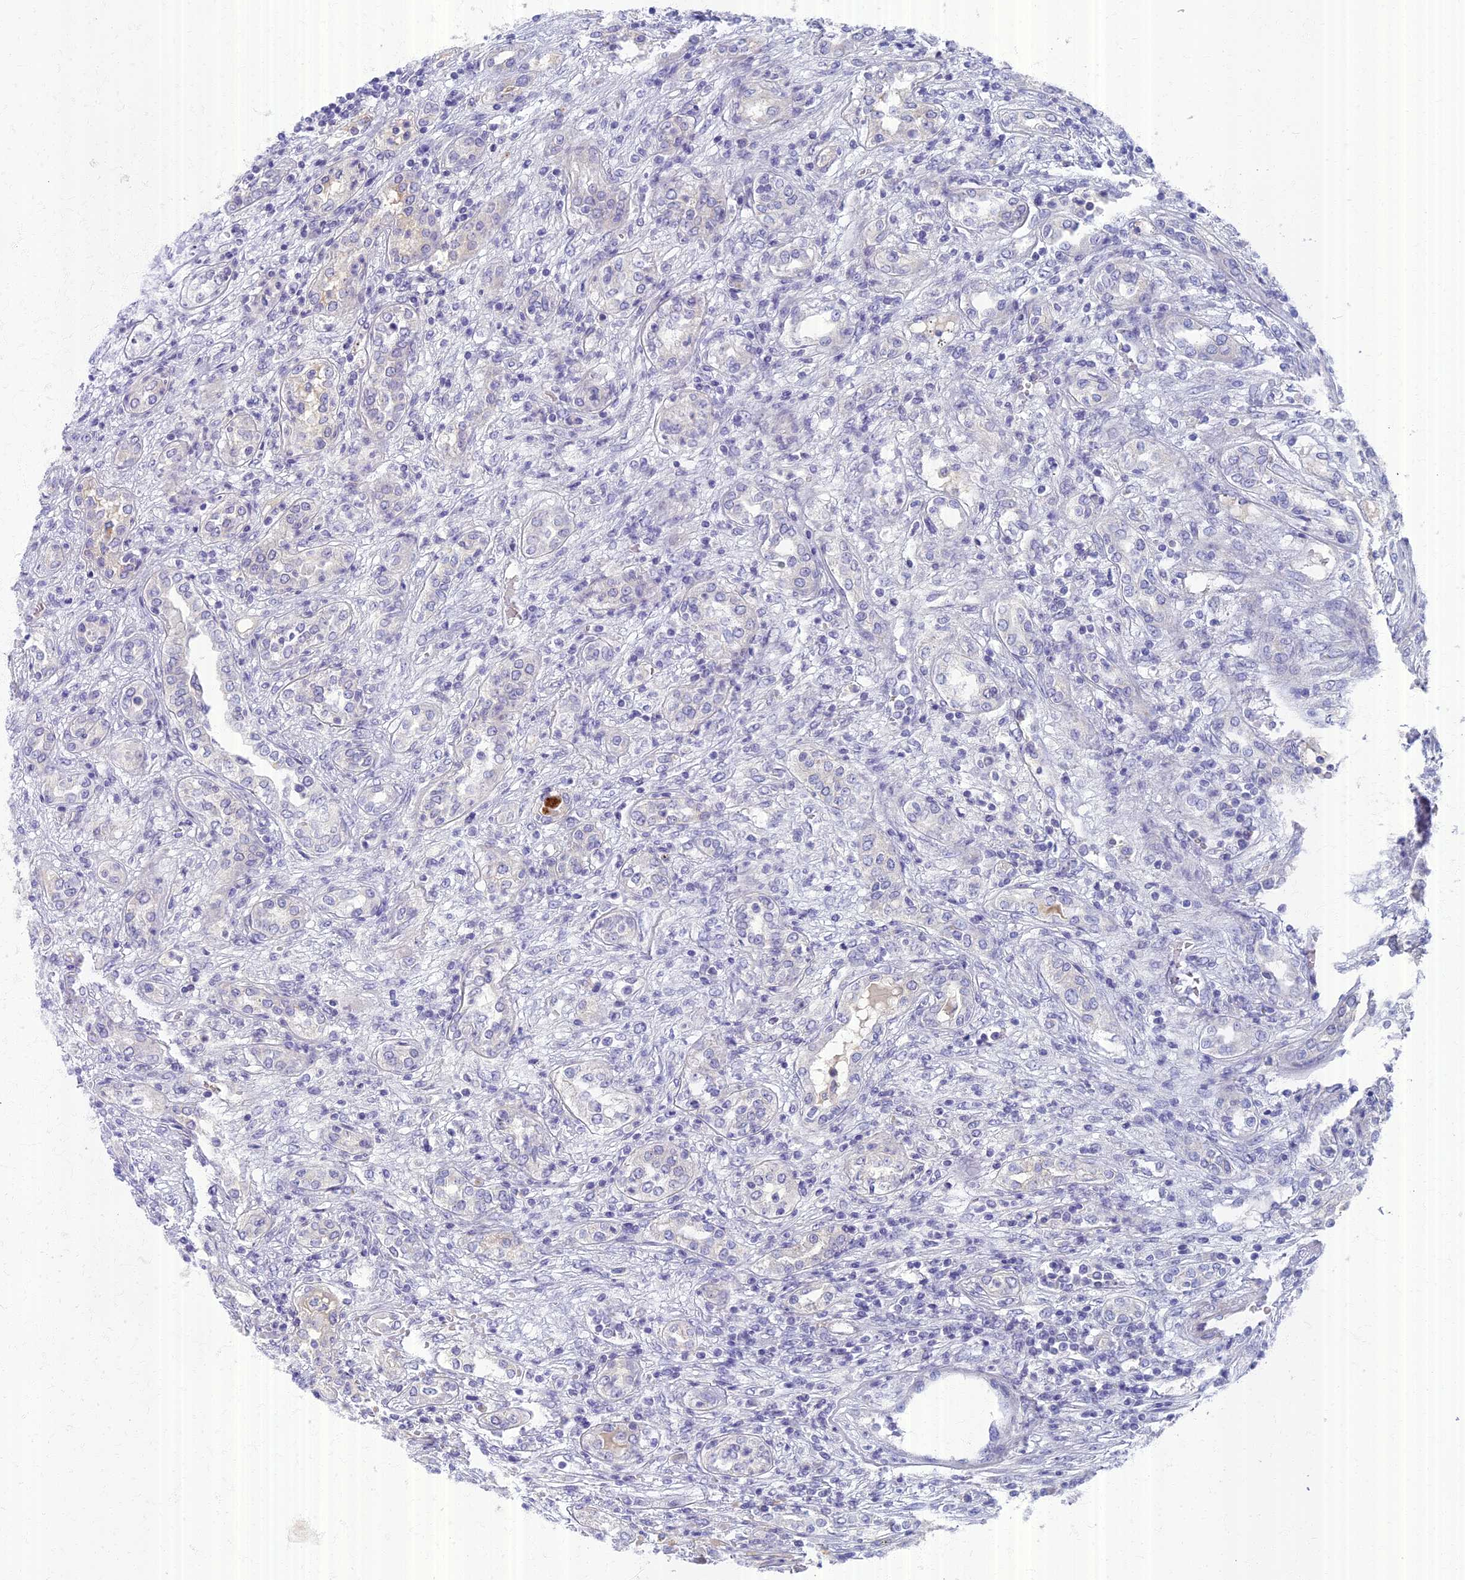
{"staining": {"intensity": "negative", "quantity": "none", "location": "none"}, "tissue": "renal cancer", "cell_type": "Tumor cells", "image_type": "cancer", "snomed": [{"axis": "morphology", "description": "Adenocarcinoma, NOS"}, {"axis": "topography", "description": "Kidney"}], "caption": "High magnification brightfield microscopy of renal cancer (adenocarcinoma) stained with DAB (3,3'-diaminobenzidine) (brown) and counterstained with hematoxylin (blue): tumor cells show no significant positivity. The staining was performed using DAB to visualize the protein expression in brown, while the nuclei were stained in blue with hematoxylin (Magnification: 20x).", "gene": "AP4E1", "patient": {"sex": "female", "age": 54}}